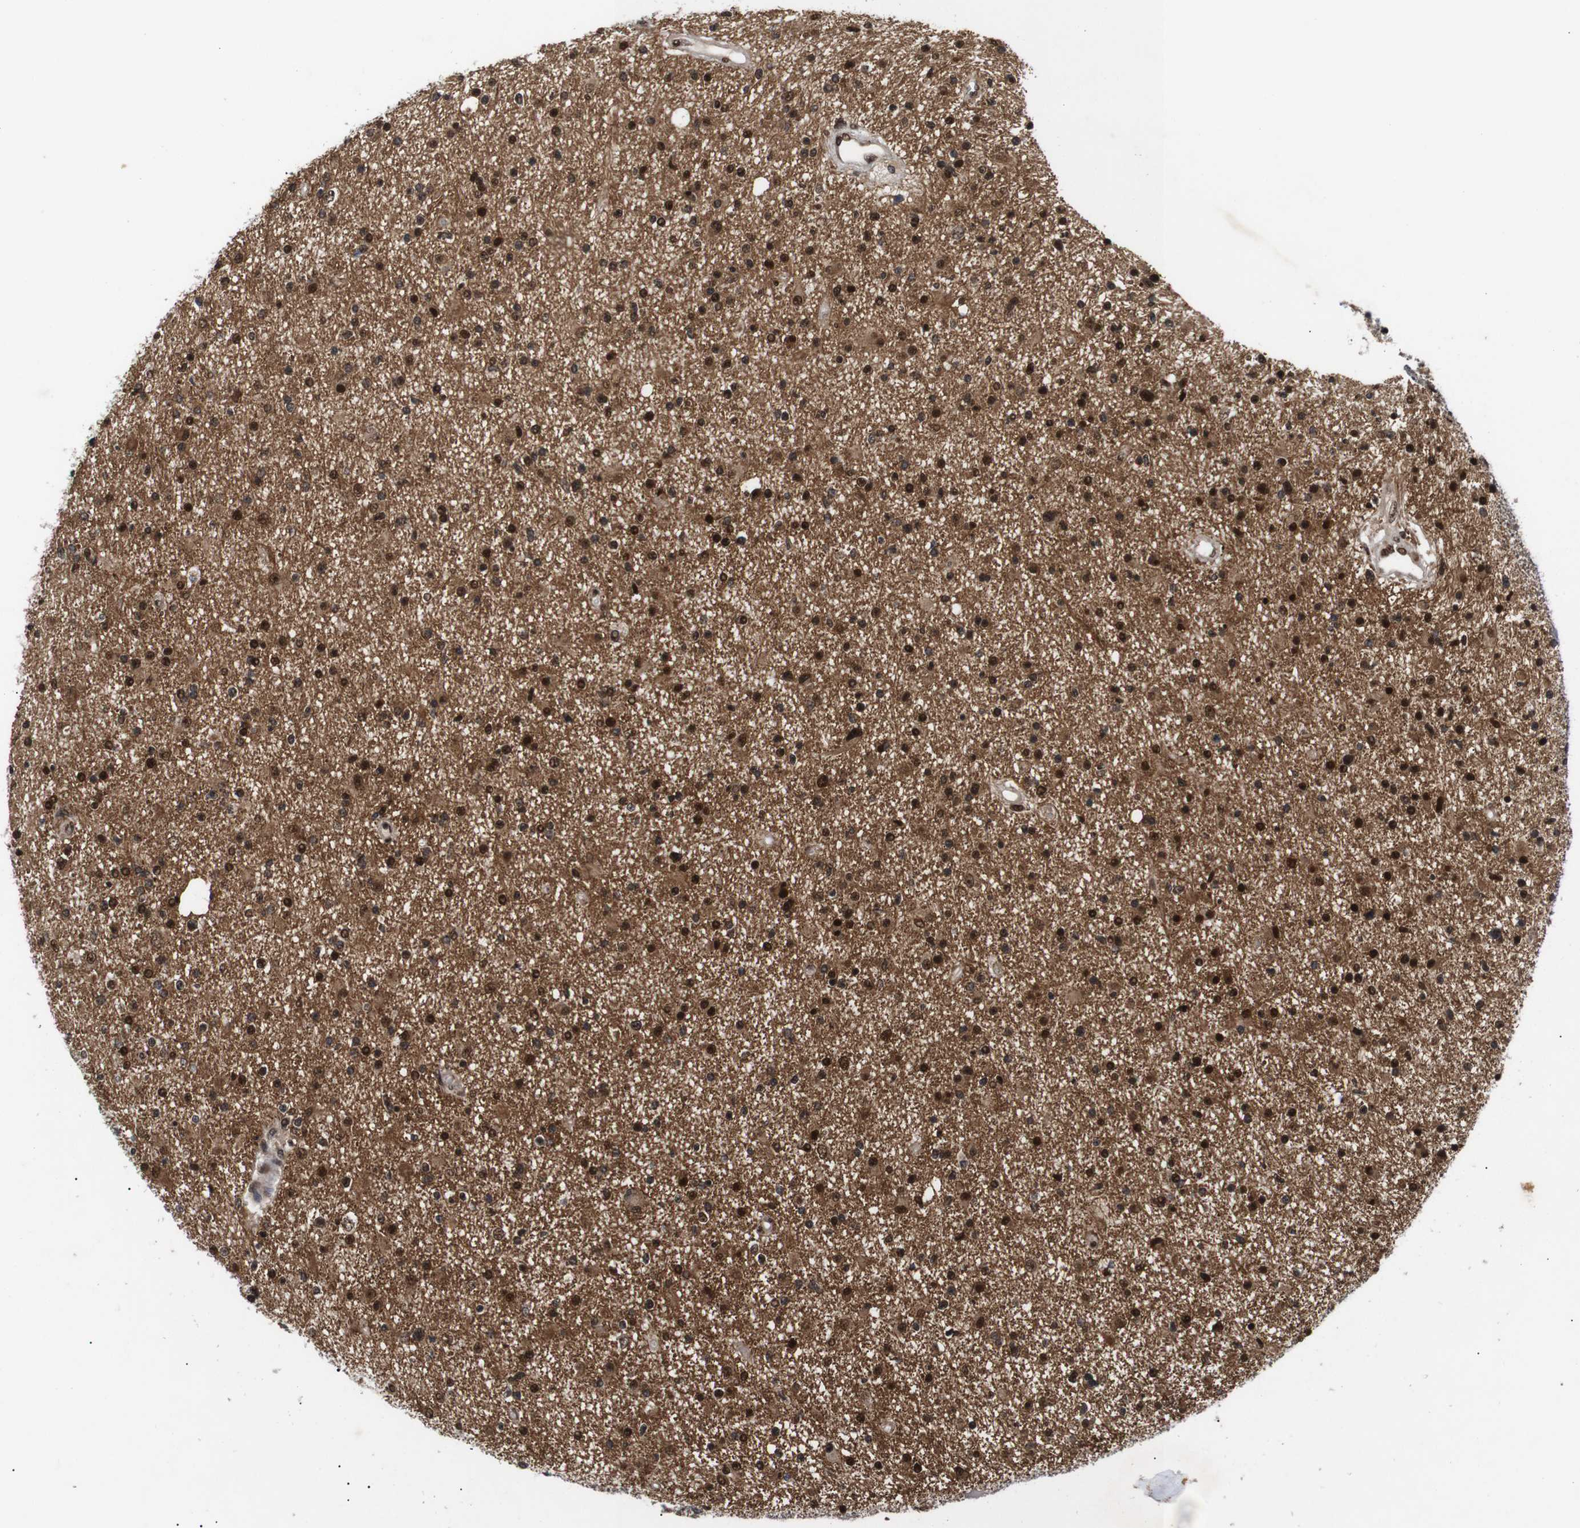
{"staining": {"intensity": "strong", "quantity": ">75%", "location": "nuclear"}, "tissue": "glioma", "cell_type": "Tumor cells", "image_type": "cancer", "snomed": [{"axis": "morphology", "description": "Glioma, malignant, High grade"}, {"axis": "topography", "description": "Brain"}], "caption": "Tumor cells display high levels of strong nuclear positivity in approximately >75% of cells in malignant high-grade glioma. The protein of interest is stained brown, and the nuclei are stained in blue (DAB (3,3'-diaminobenzidine) IHC with brightfield microscopy, high magnification).", "gene": "KIF23", "patient": {"sex": "male", "age": 33}}